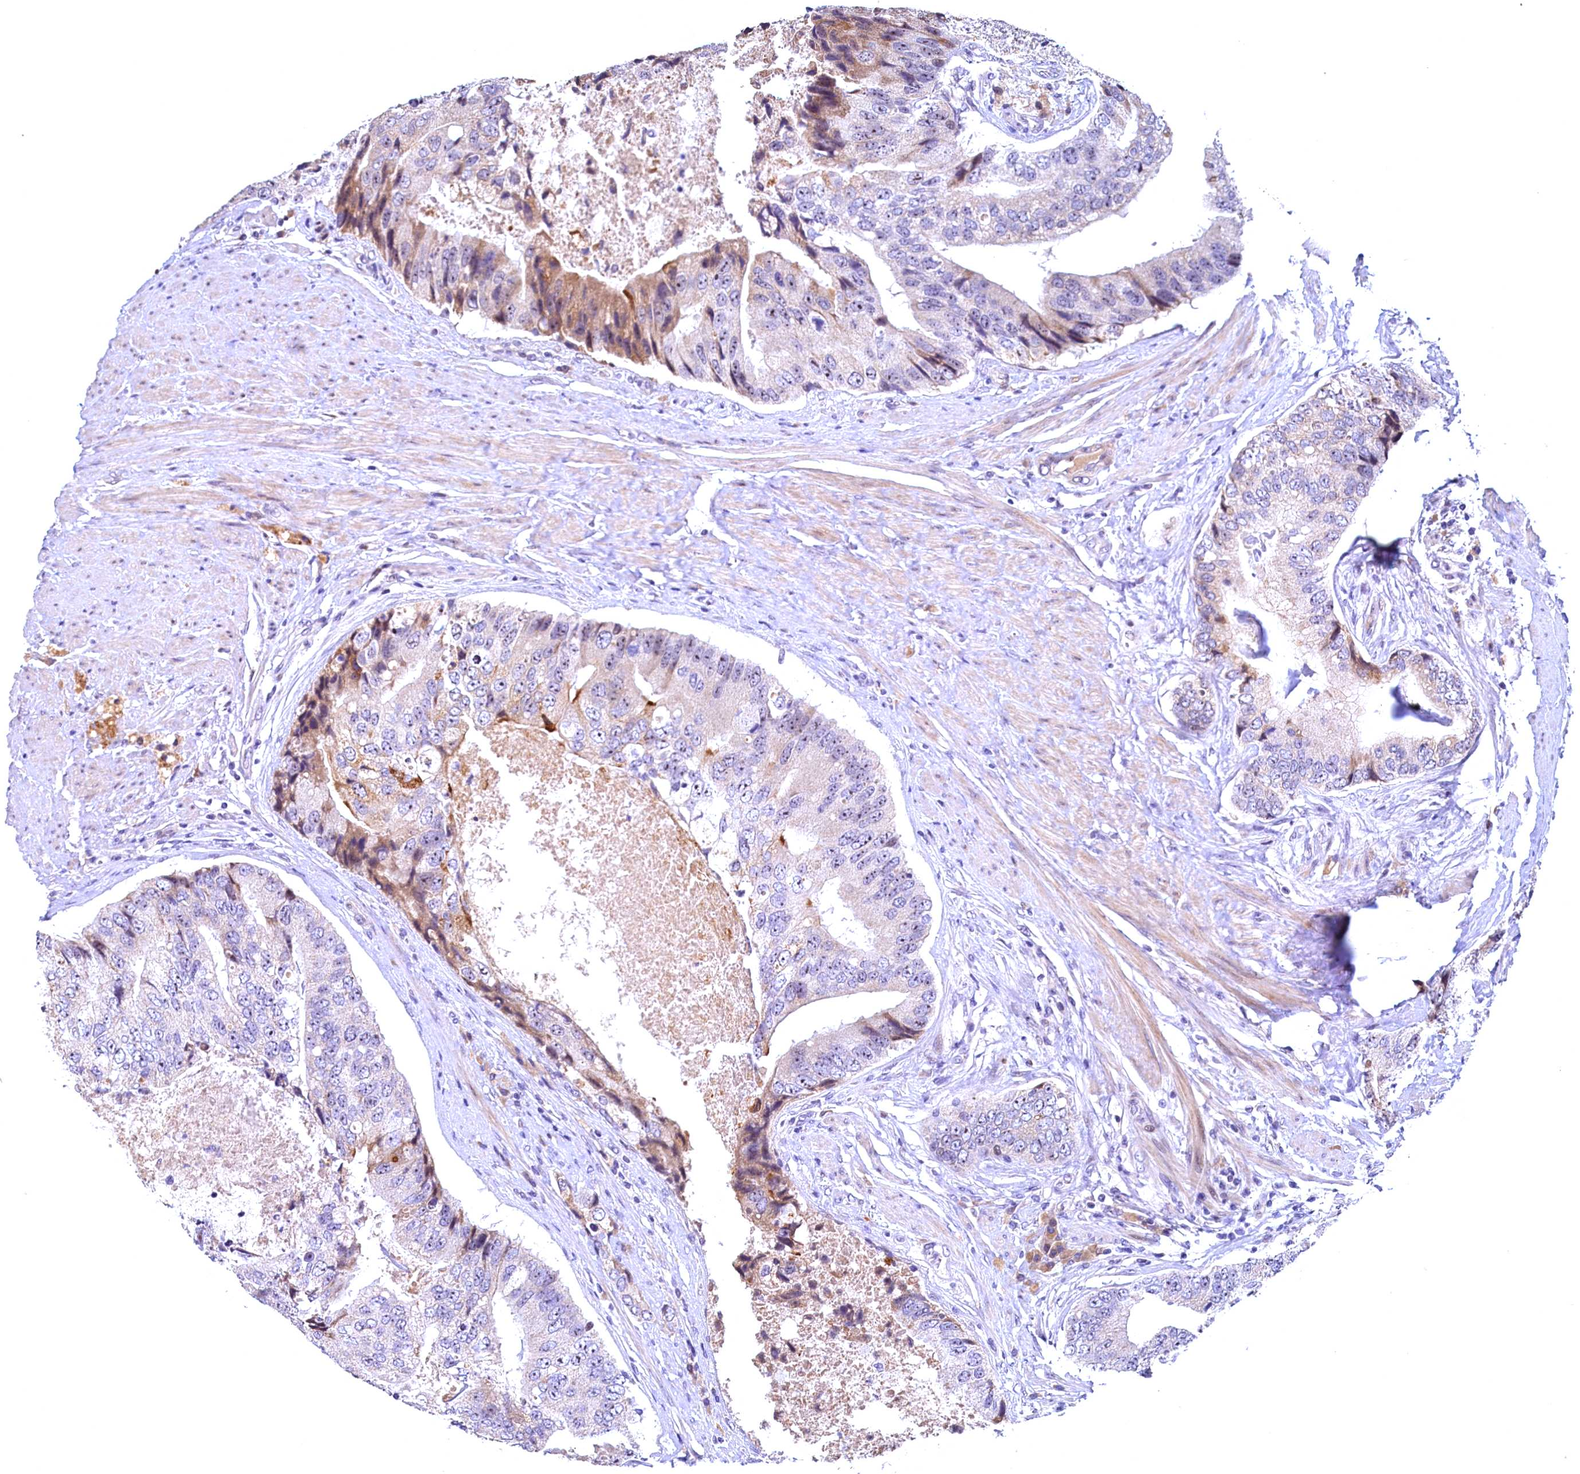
{"staining": {"intensity": "negative", "quantity": "none", "location": "none"}, "tissue": "prostate cancer", "cell_type": "Tumor cells", "image_type": "cancer", "snomed": [{"axis": "morphology", "description": "Adenocarcinoma, High grade"}, {"axis": "topography", "description": "Prostate"}], "caption": "The immunohistochemistry (IHC) photomicrograph has no significant positivity in tumor cells of prostate high-grade adenocarcinoma tissue. The staining was performed using DAB to visualize the protein expression in brown, while the nuclei were stained in blue with hematoxylin (Magnification: 20x).", "gene": "LATS2", "patient": {"sex": "male", "age": 70}}